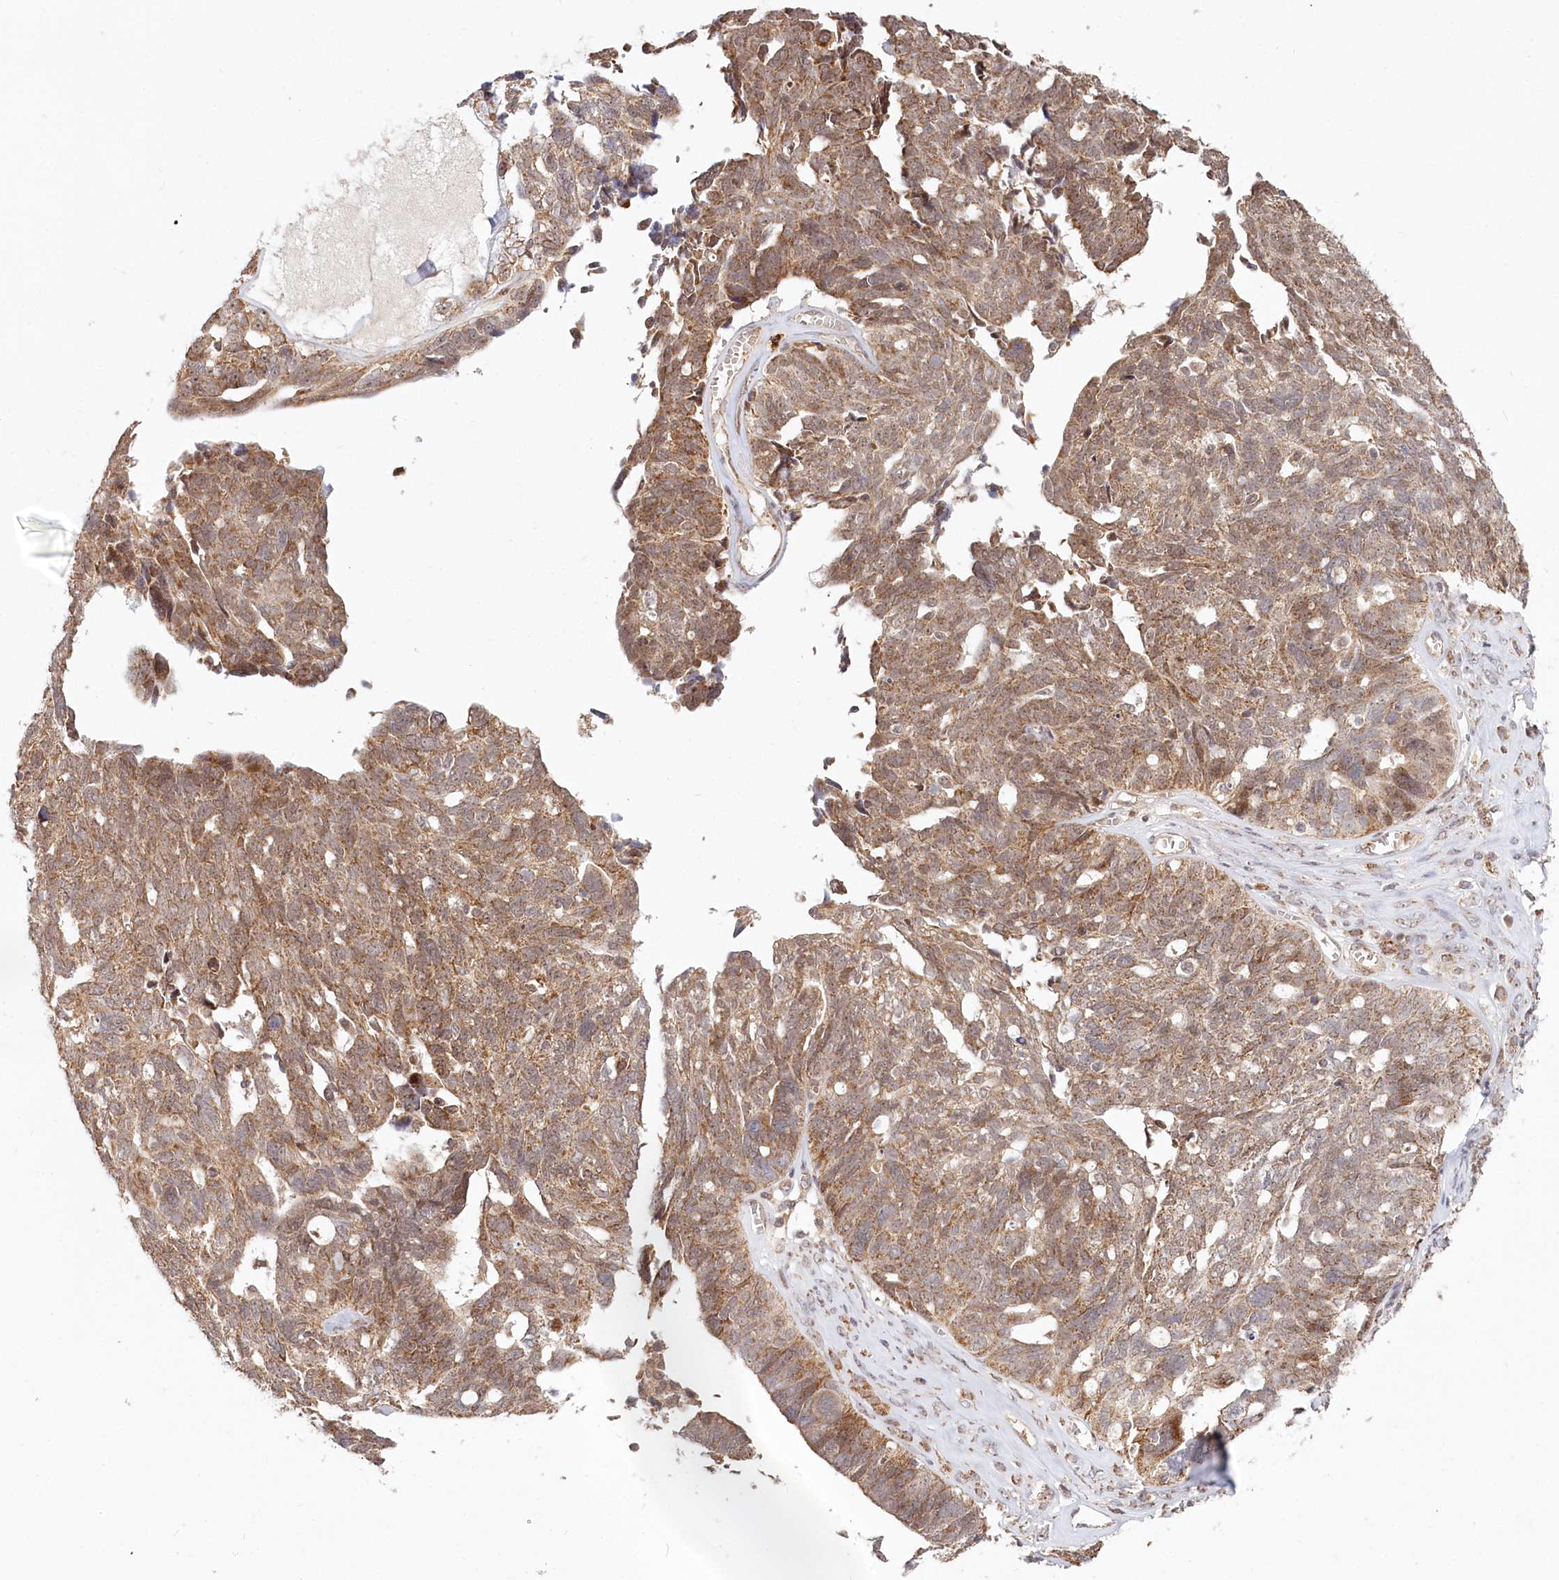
{"staining": {"intensity": "moderate", "quantity": ">75%", "location": "cytoplasmic/membranous"}, "tissue": "ovarian cancer", "cell_type": "Tumor cells", "image_type": "cancer", "snomed": [{"axis": "morphology", "description": "Cystadenocarcinoma, serous, NOS"}, {"axis": "topography", "description": "Ovary"}], "caption": "Protein staining of ovarian cancer tissue shows moderate cytoplasmic/membranous staining in about >75% of tumor cells. (Stains: DAB (3,3'-diaminobenzidine) in brown, nuclei in blue, Microscopy: brightfield microscopy at high magnification).", "gene": "RTN4IP1", "patient": {"sex": "female", "age": 79}}